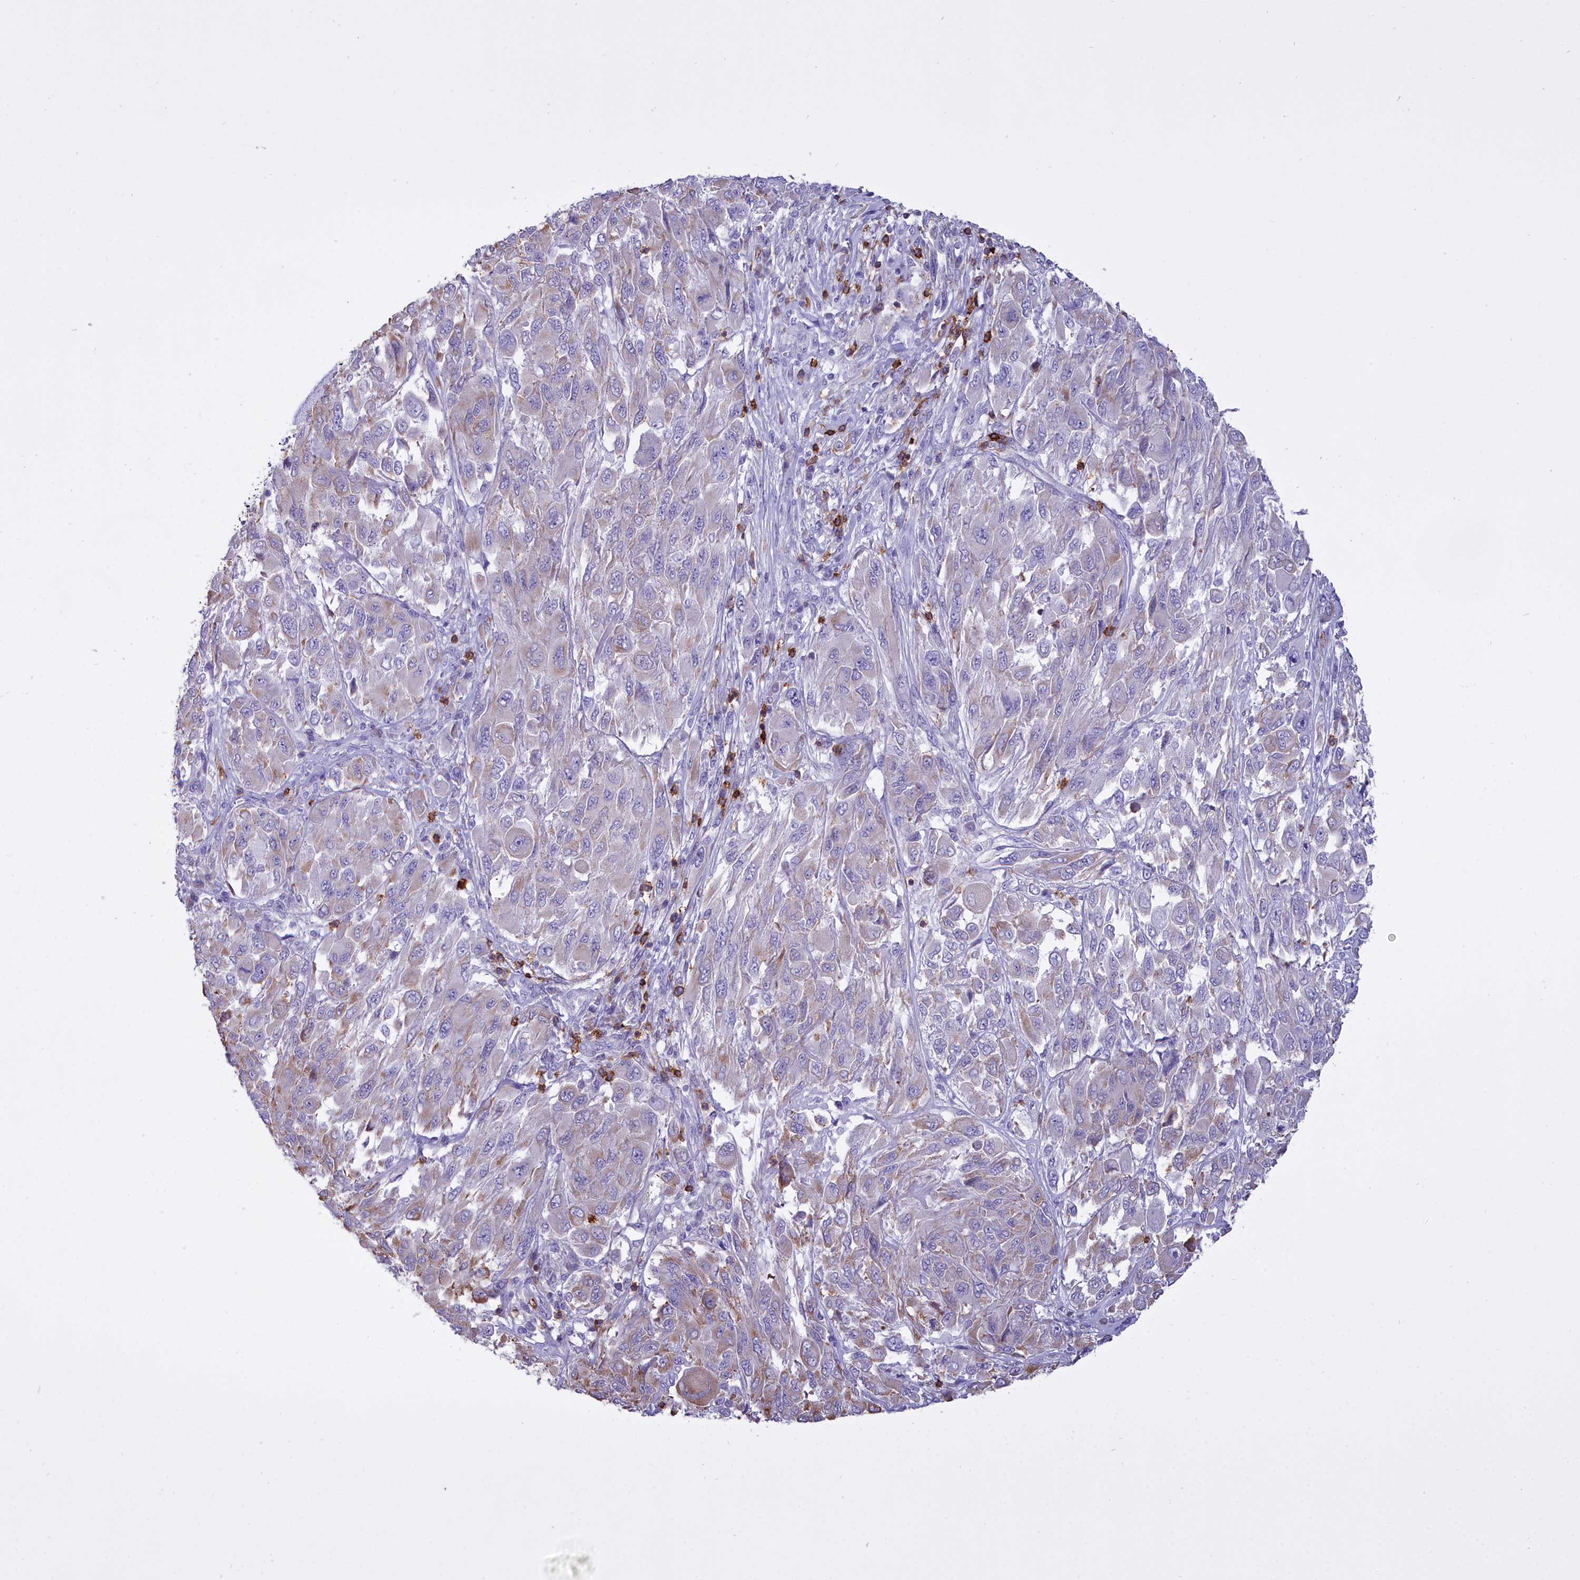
{"staining": {"intensity": "negative", "quantity": "none", "location": "none"}, "tissue": "melanoma", "cell_type": "Tumor cells", "image_type": "cancer", "snomed": [{"axis": "morphology", "description": "Malignant melanoma, NOS"}, {"axis": "topography", "description": "Skin"}], "caption": "The IHC image has no significant staining in tumor cells of melanoma tissue.", "gene": "CD5", "patient": {"sex": "female", "age": 91}}